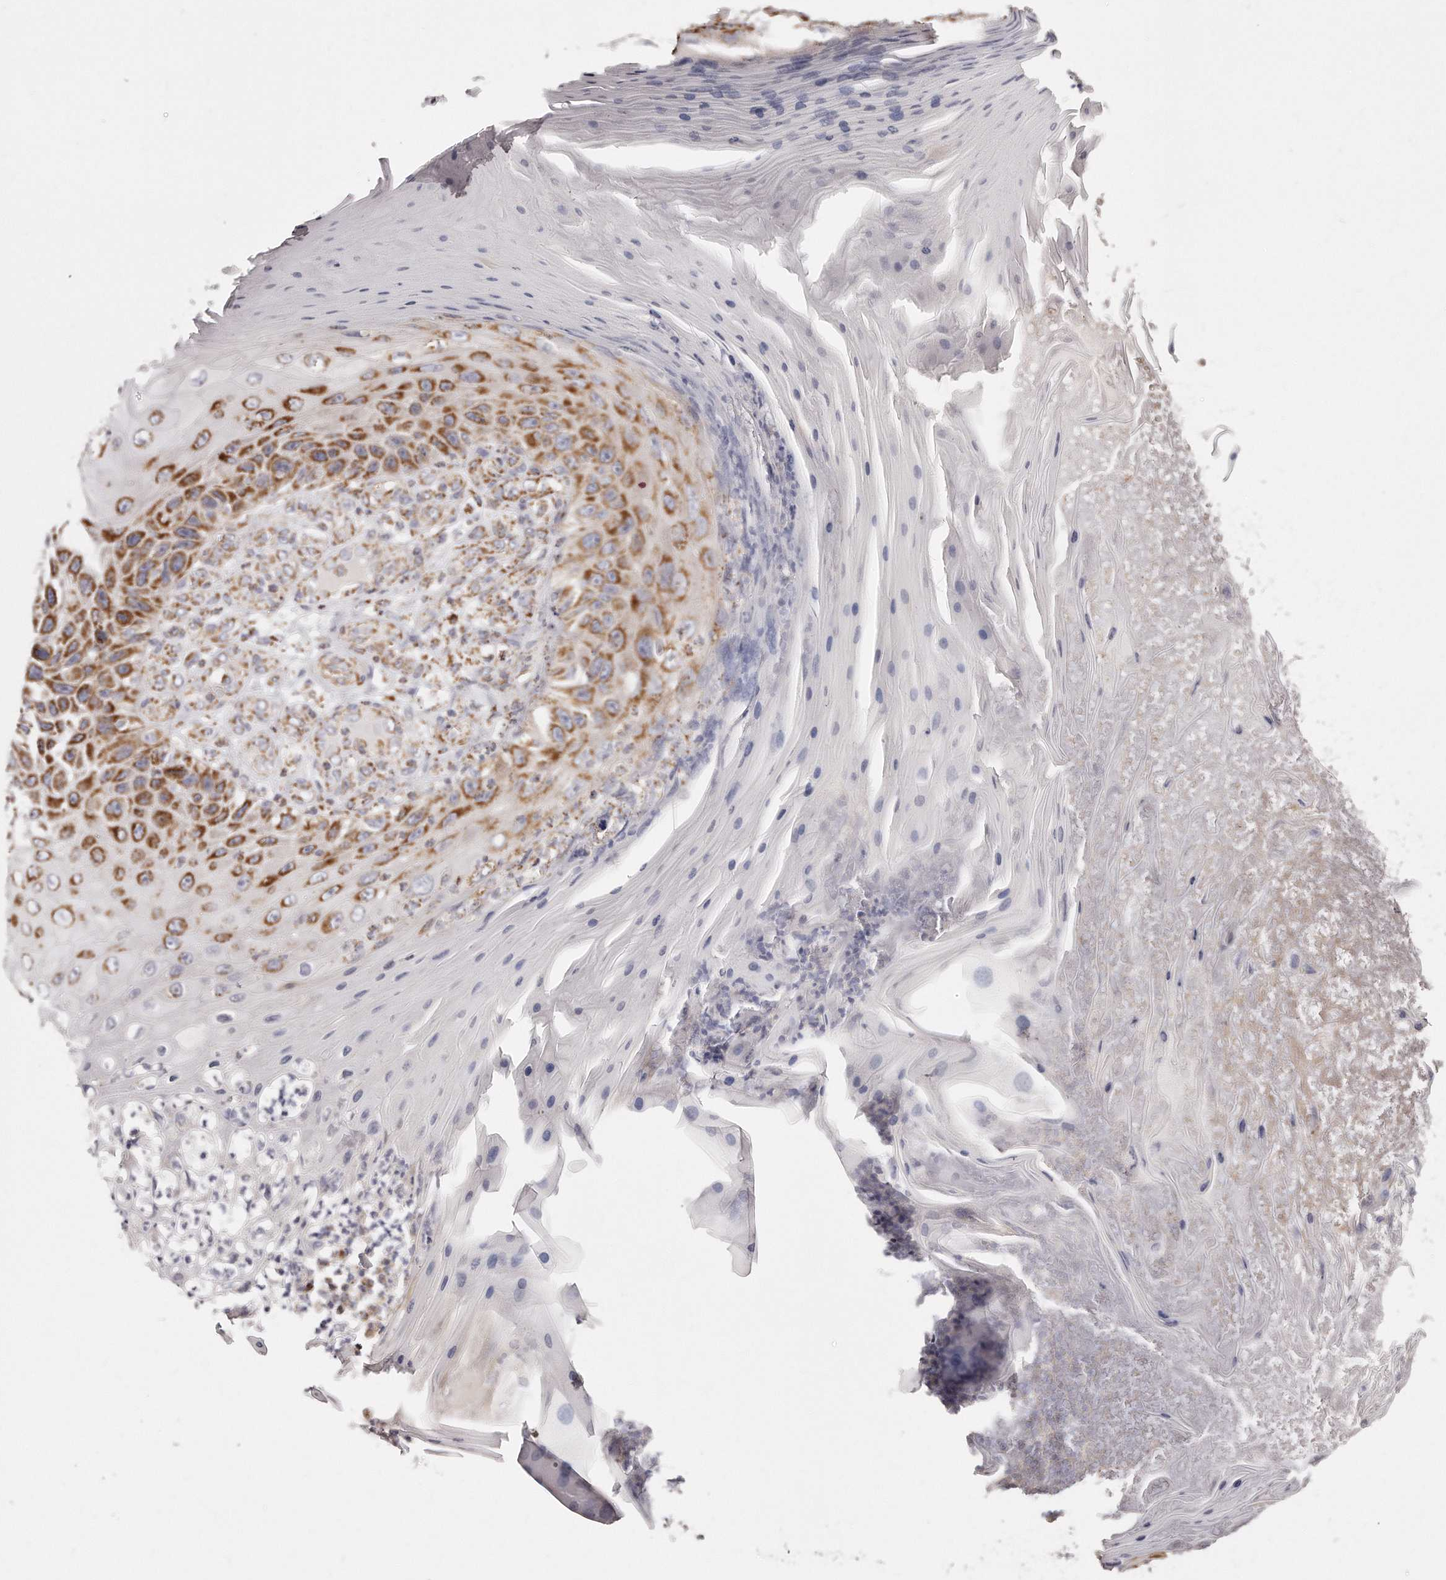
{"staining": {"intensity": "strong", "quantity": ">75%", "location": "cytoplasmic/membranous"}, "tissue": "skin cancer", "cell_type": "Tumor cells", "image_type": "cancer", "snomed": [{"axis": "morphology", "description": "Squamous cell carcinoma, NOS"}, {"axis": "topography", "description": "Skin"}], "caption": "An immunohistochemistry (IHC) image of tumor tissue is shown. Protein staining in brown shows strong cytoplasmic/membranous positivity in skin cancer (squamous cell carcinoma) within tumor cells.", "gene": "RTKN", "patient": {"sex": "female", "age": 88}}